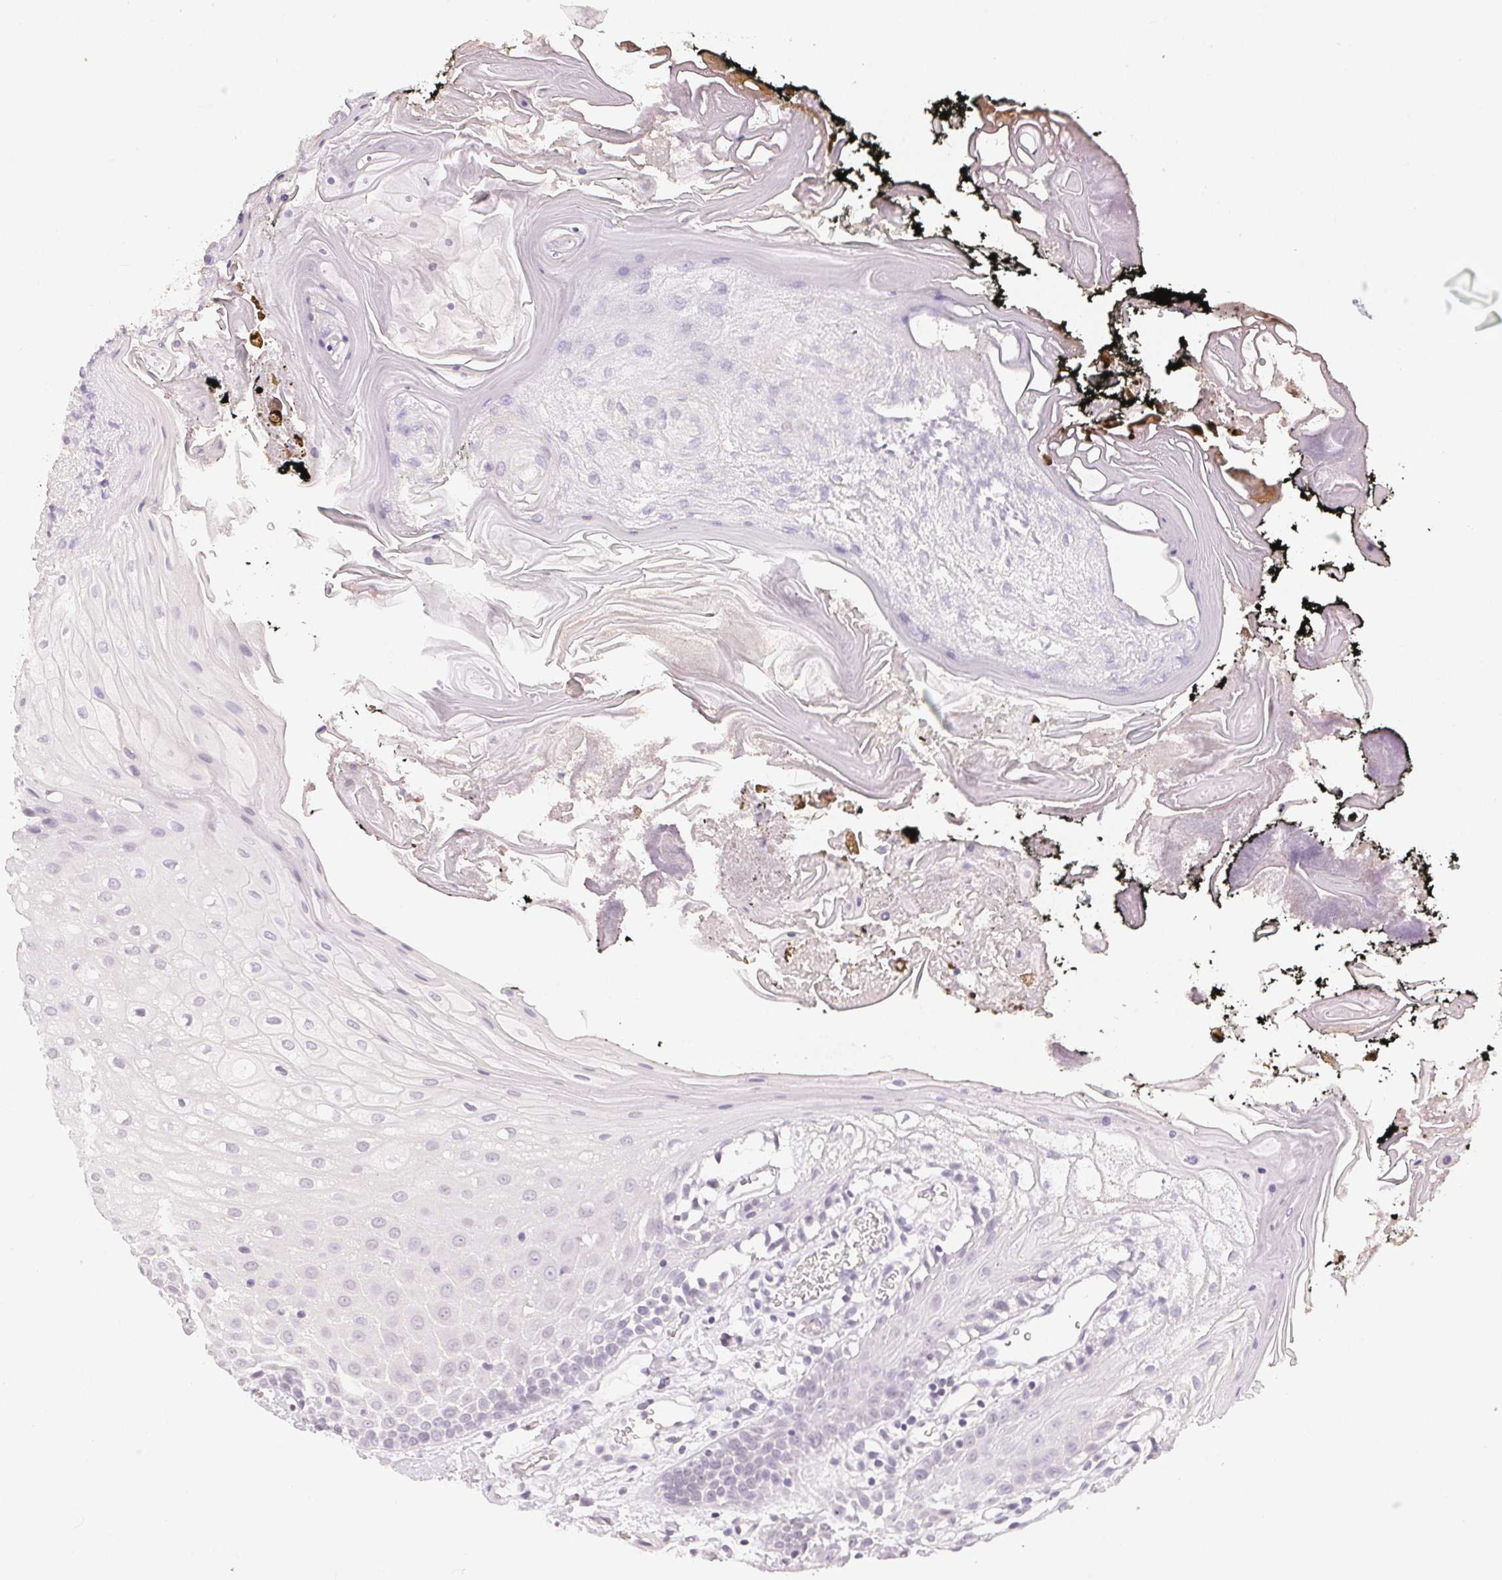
{"staining": {"intensity": "negative", "quantity": "none", "location": "none"}, "tissue": "oral mucosa", "cell_type": "Squamous epithelial cells", "image_type": "normal", "snomed": [{"axis": "morphology", "description": "Normal tissue, NOS"}, {"axis": "morphology", "description": "Squamous cell carcinoma, NOS"}, {"axis": "topography", "description": "Oral tissue"}, {"axis": "topography", "description": "Head-Neck"}], "caption": "Immunohistochemistry (IHC) of normal human oral mucosa displays no positivity in squamous epithelial cells.", "gene": "TMEM174", "patient": {"sex": "male", "age": 69}}